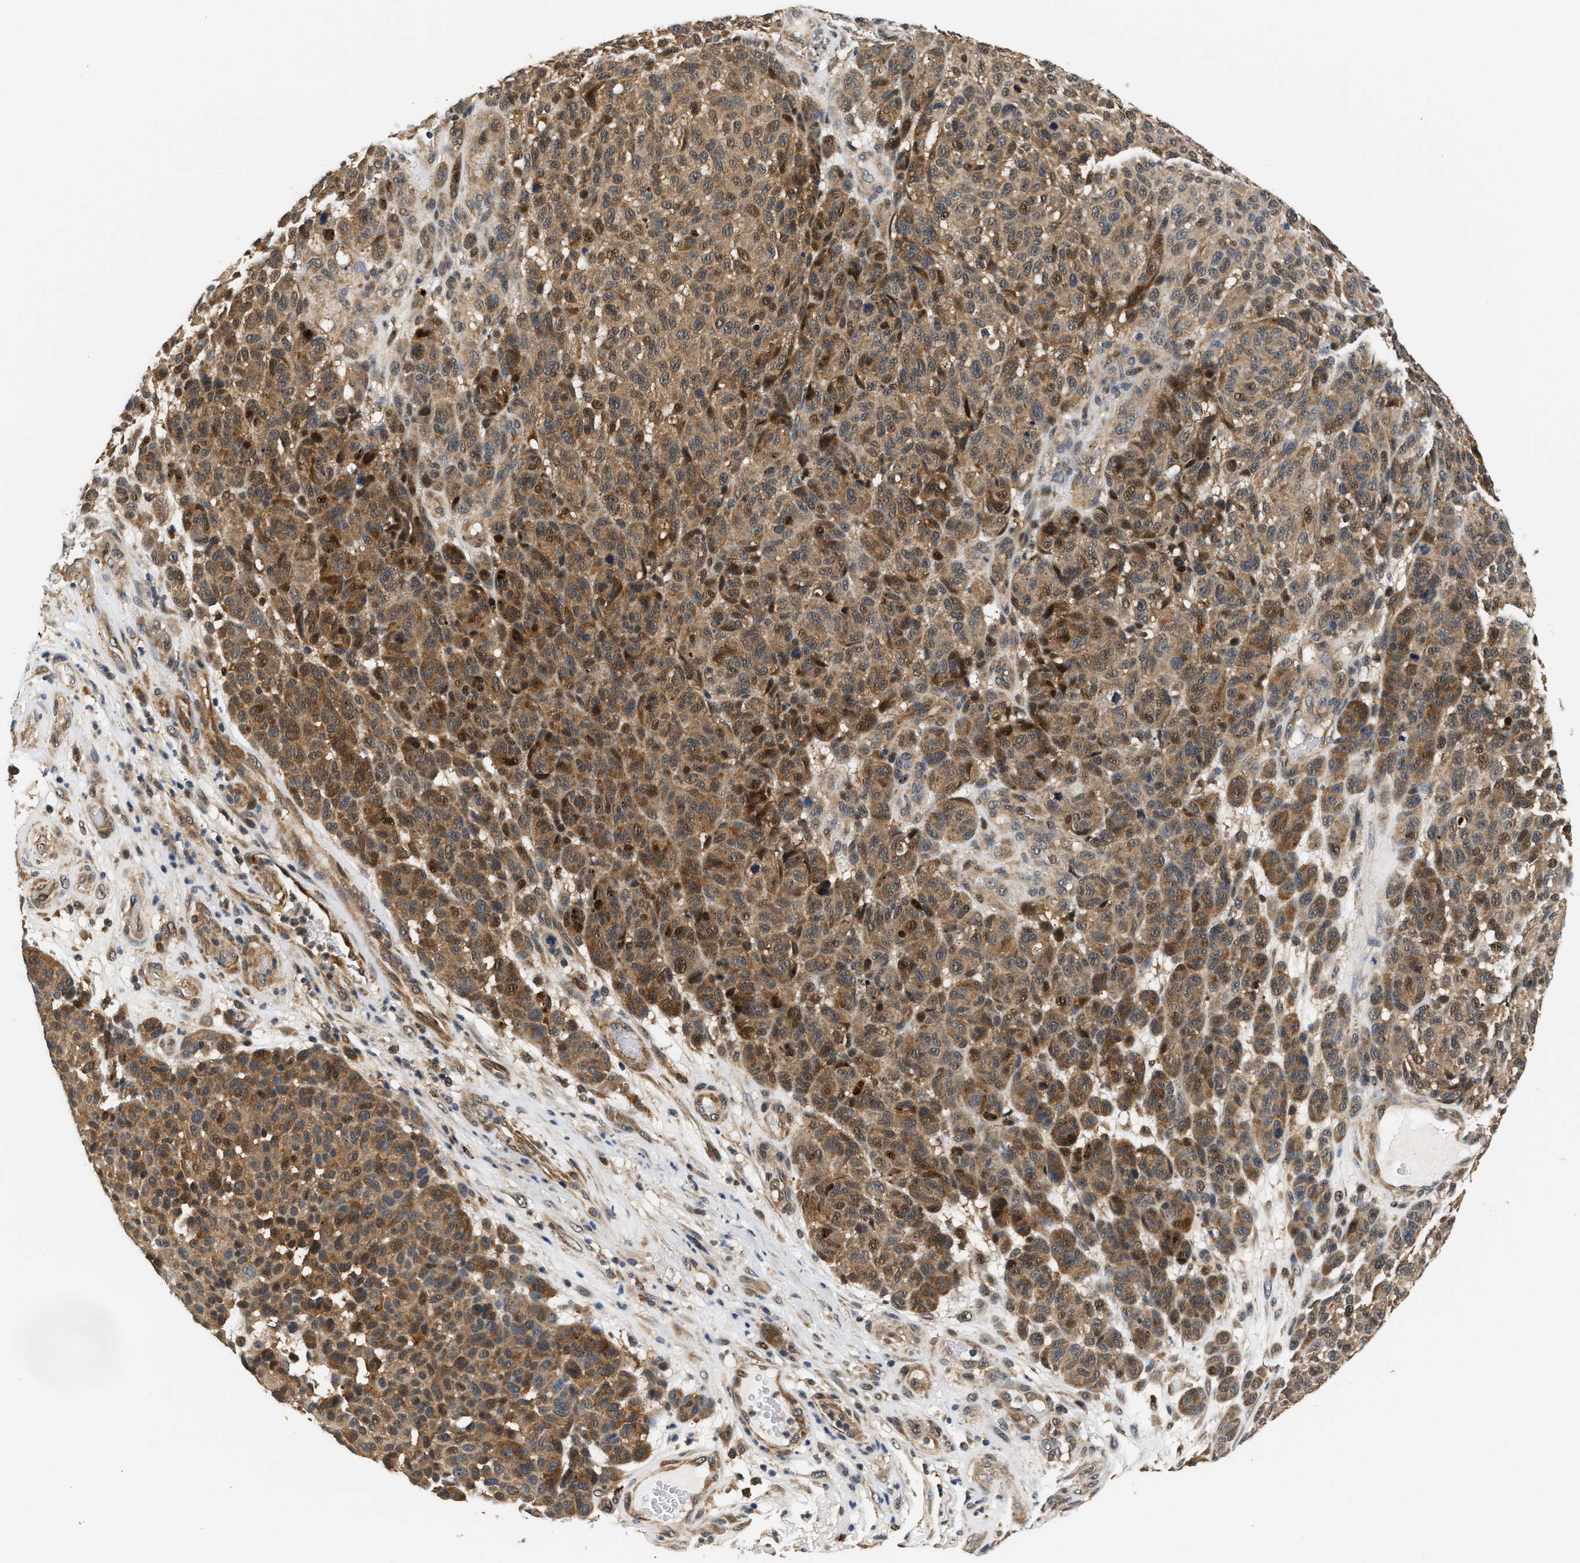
{"staining": {"intensity": "moderate", "quantity": ">75%", "location": "cytoplasmic/membranous,nuclear"}, "tissue": "melanoma", "cell_type": "Tumor cells", "image_type": "cancer", "snomed": [{"axis": "morphology", "description": "Malignant melanoma, NOS"}, {"axis": "topography", "description": "Skin"}], "caption": "High-magnification brightfield microscopy of malignant melanoma stained with DAB (3,3'-diaminobenzidine) (brown) and counterstained with hematoxylin (blue). tumor cells exhibit moderate cytoplasmic/membranous and nuclear expression is present in about>75% of cells. (IHC, brightfield microscopy, high magnification).", "gene": "LARP6", "patient": {"sex": "male", "age": 59}}